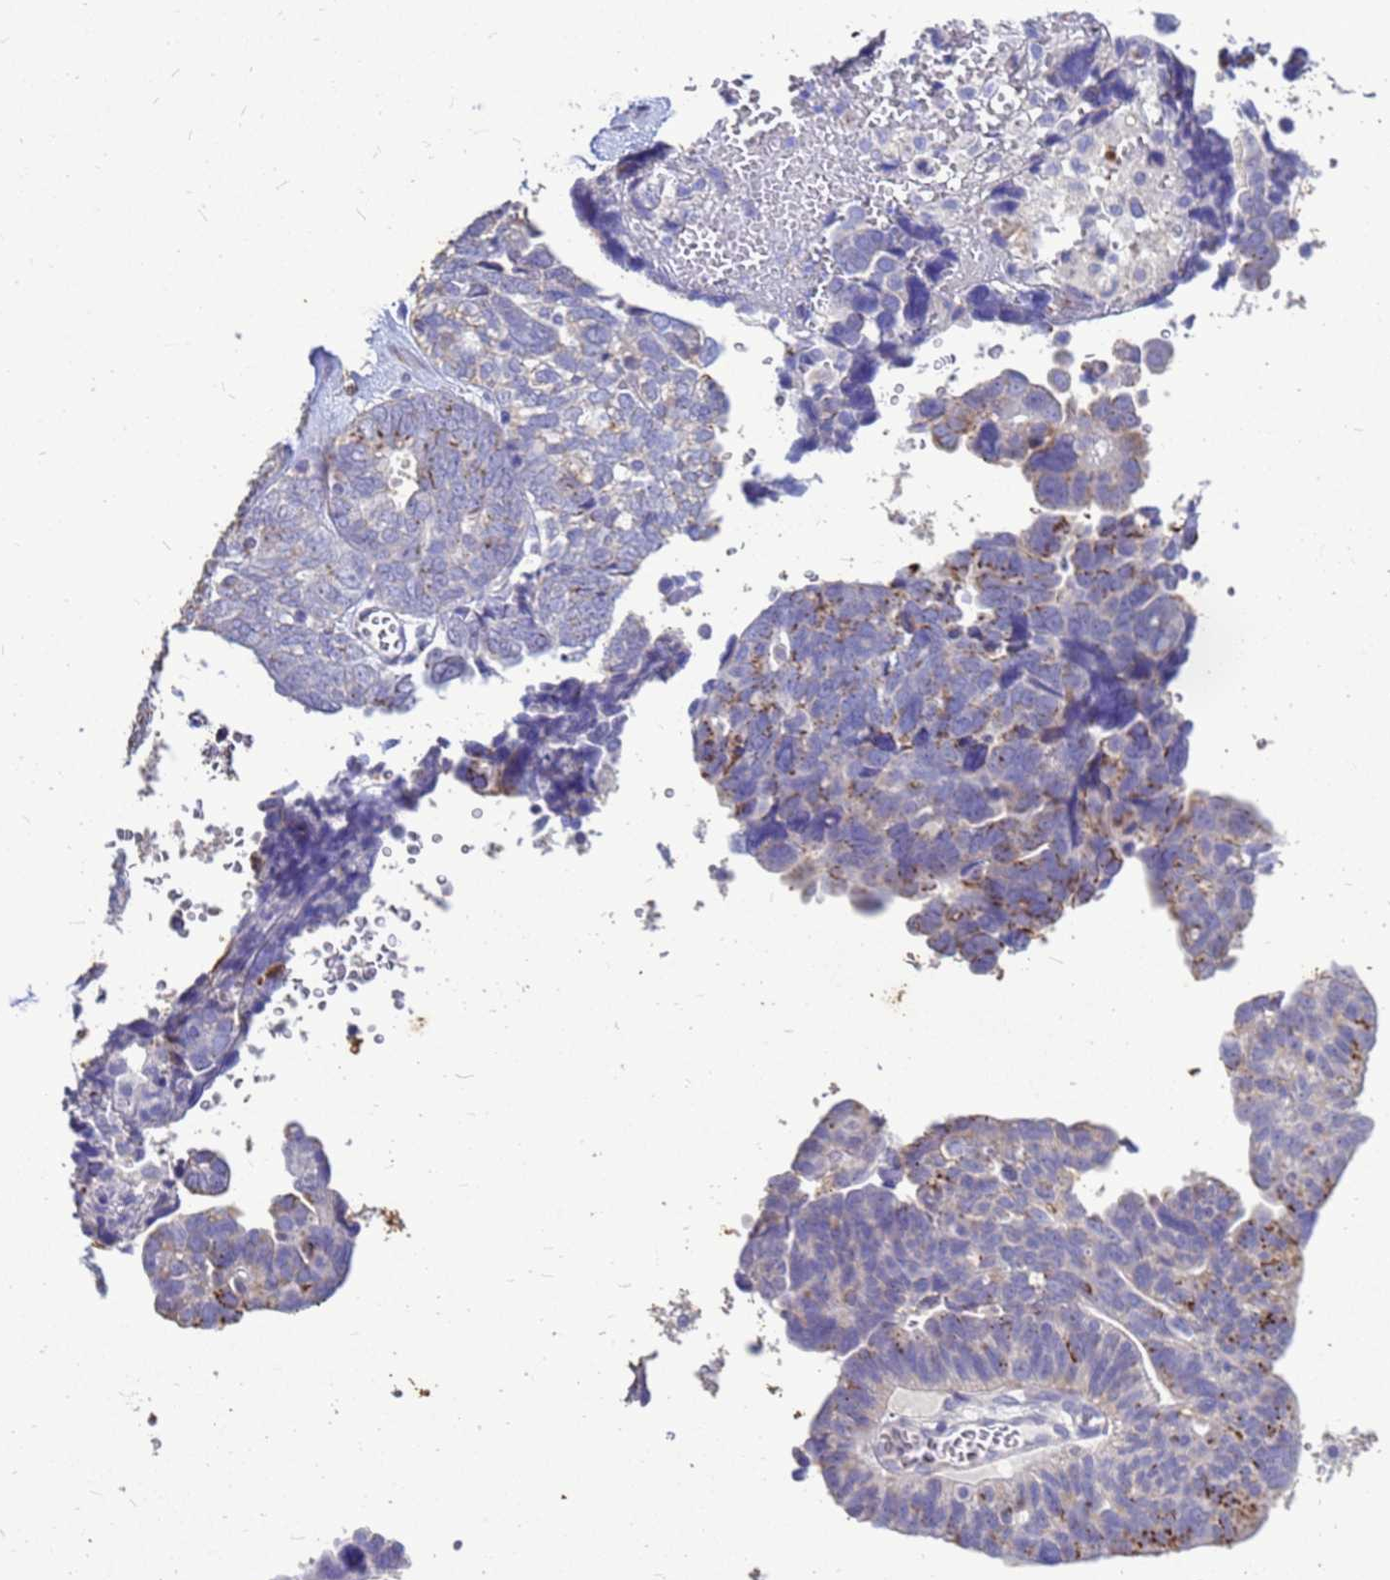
{"staining": {"intensity": "moderate", "quantity": "<25%", "location": "cytoplasmic/membranous"}, "tissue": "ovarian cancer", "cell_type": "Tumor cells", "image_type": "cancer", "snomed": [{"axis": "morphology", "description": "Cystadenocarcinoma, serous, NOS"}, {"axis": "topography", "description": "Ovary"}], "caption": "Serous cystadenocarcinoma (ovarian) stained with a protein marker reveals moderate staining in tumor cells.", "gene": "AKR1C1", "patient": {"sex": "female", "age": 79}}